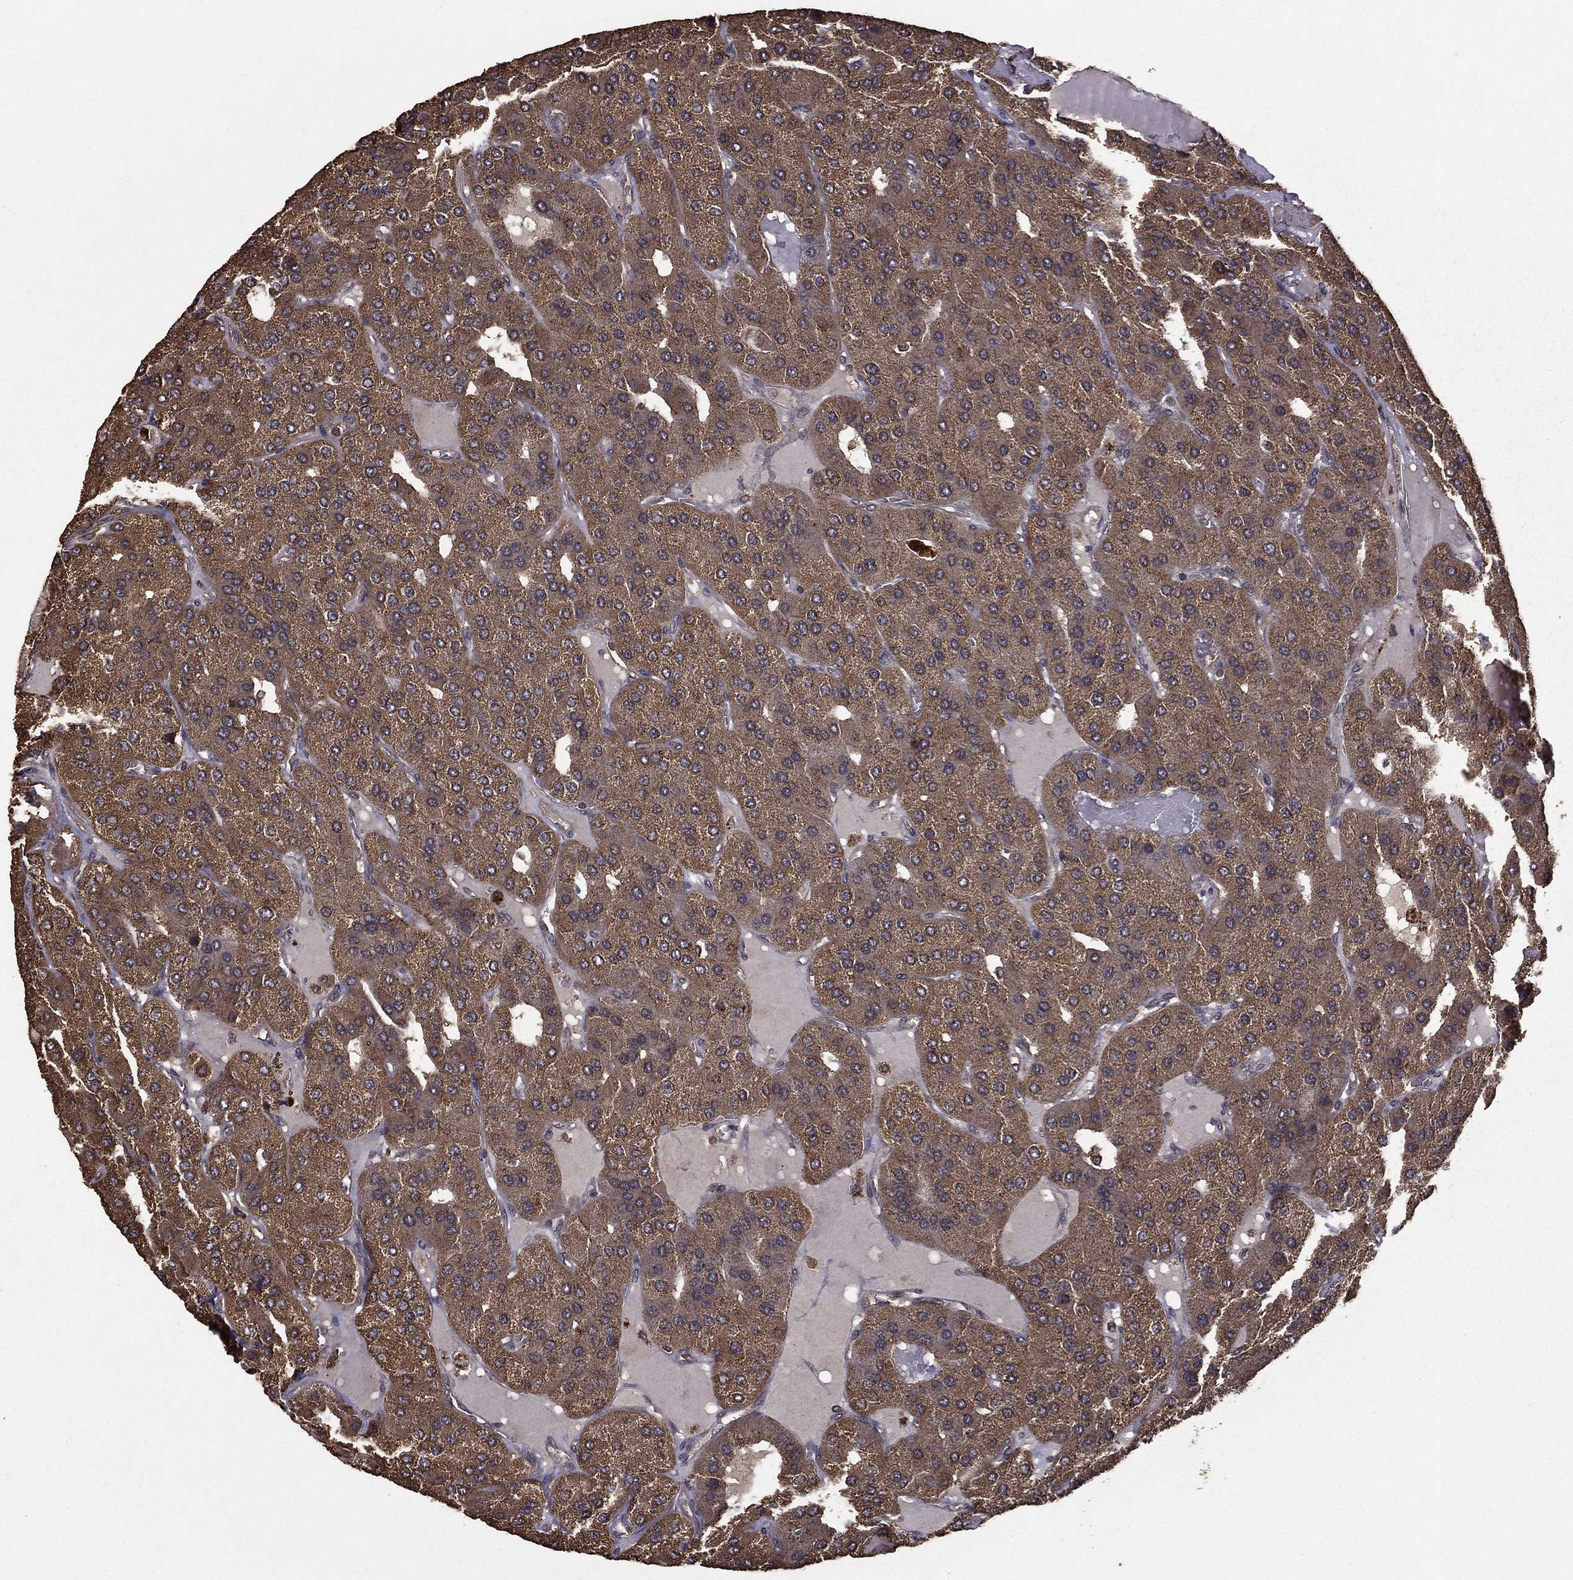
{"staining": {"intensity": "moderate", "quantity": ">75%", "location": "cytoplasmic/membranous"}, "tissue": "parathyroid gland", "cell_type": "Glandular cells", "image_type": "normal", "snomed": [{"axis": "morphology", "description": "Normal tissue, NOS"}, {"axis": "morphology", "description": "Adenoma, NOS"}, {"axis": "topography", "description": "Parathyroid gland"}], "caption": "Benign parathyroid gland demonstrates moderate cytoplasmic/membranous positivity in approximately >75% of glandular cells.", "gene": "BIRC6", "patient": {"sex": "female", "age": 86}}